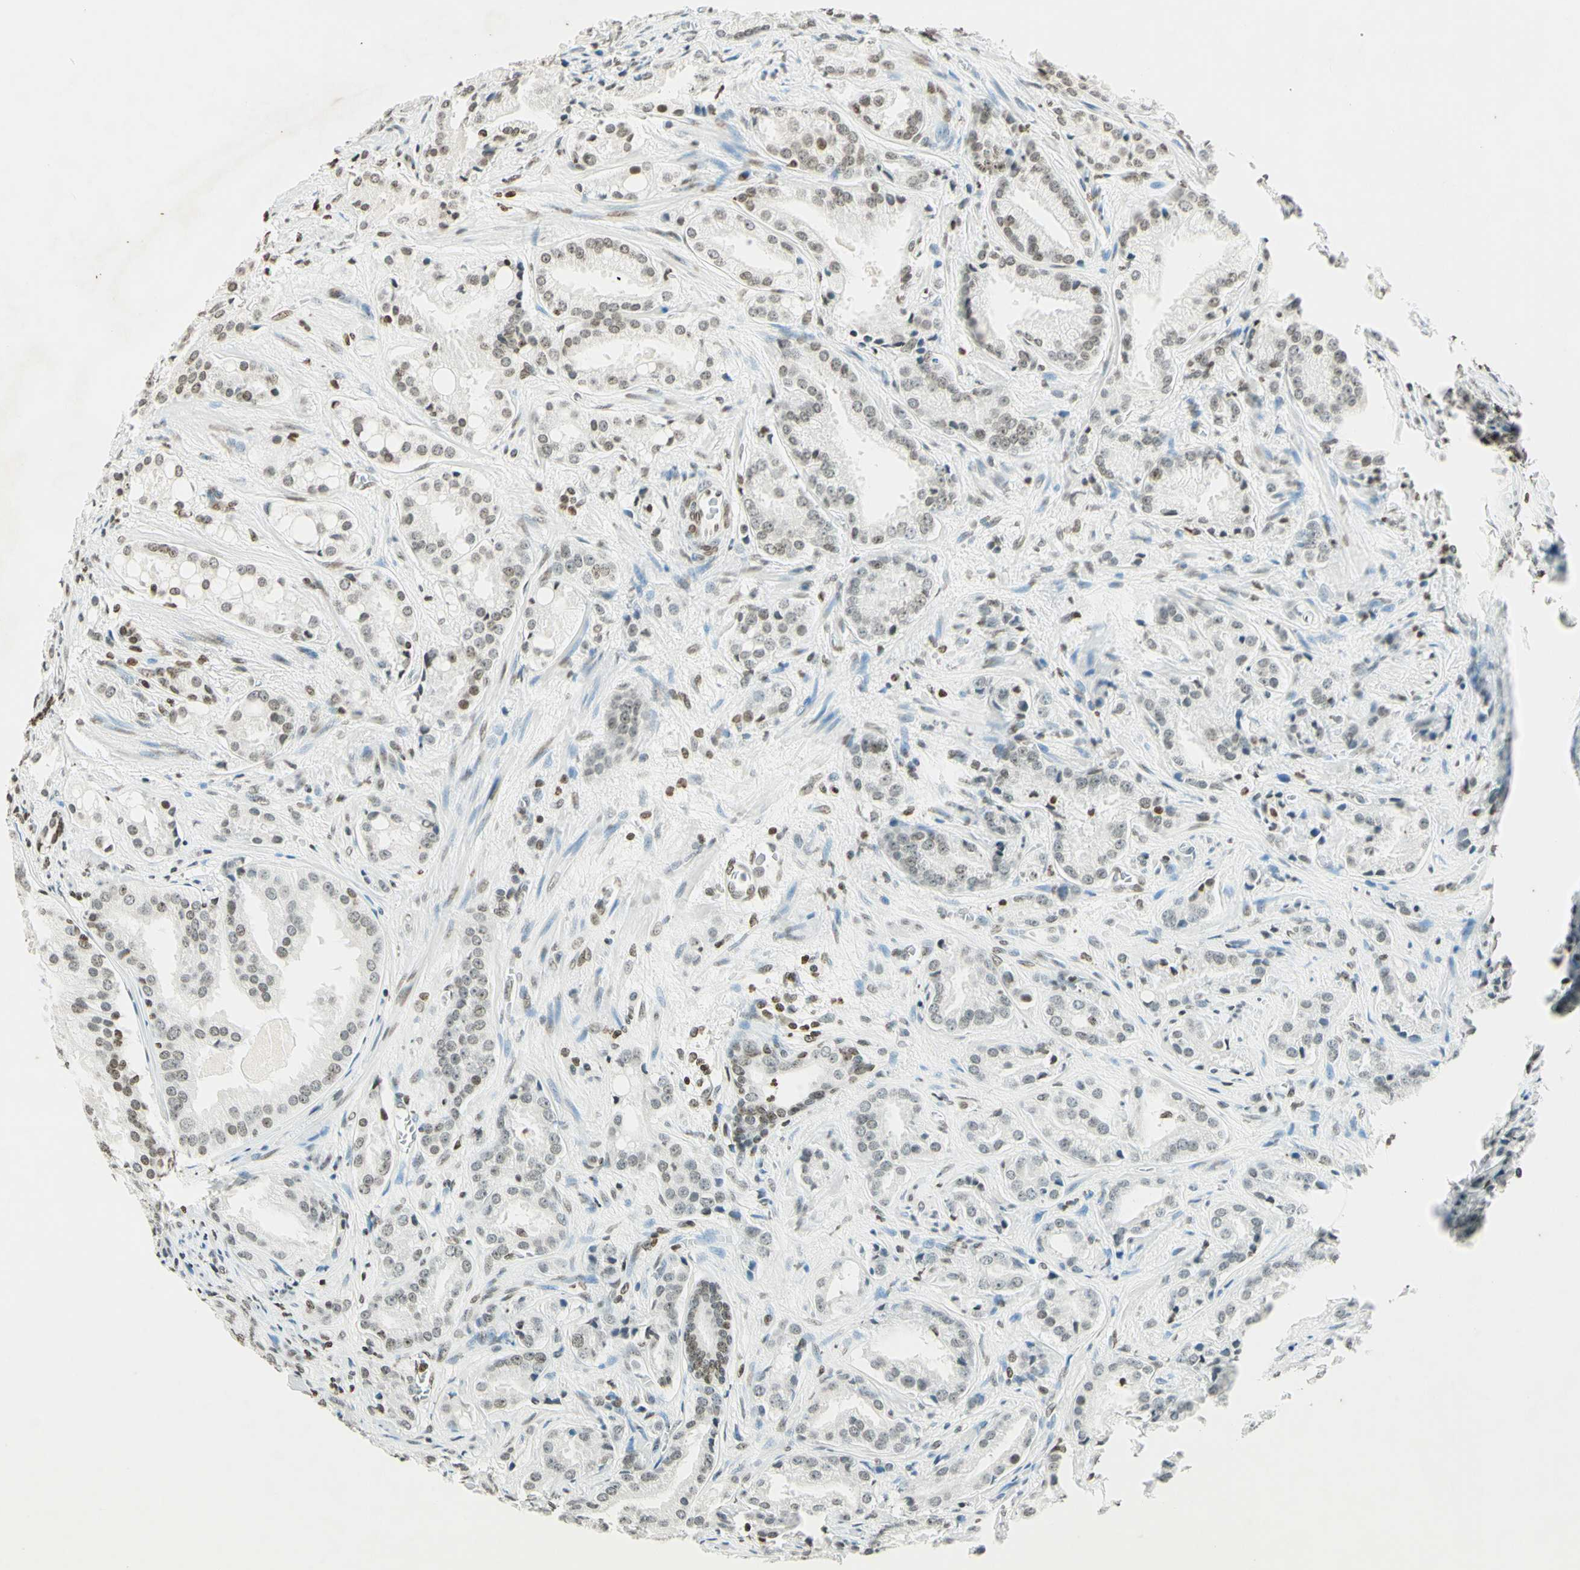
{"staining": {"intensity": "weak", "quantity": ">75%", "location": "nuclear"}, "tissue": "prostate cancer", "cell_type": "Tumor cells", "image_type": "cancer", "snomed": [{"axis": "morphology", "description": "Adenocarcinoma, High grade"}, {"axis": "topography", "description": "Prostate"}], "caption": "DAB immunohistochemical staining of human prostate cancer demonstrates weak nuclear protein positivity in about >75% of tumor cells. The protein is stained brown, and the nuclei are stained in blue (DAB IHC with brightfield microscopy, high magnification).", "gene": "MSH2", "patient": {"sex": "male", "age": 64}}